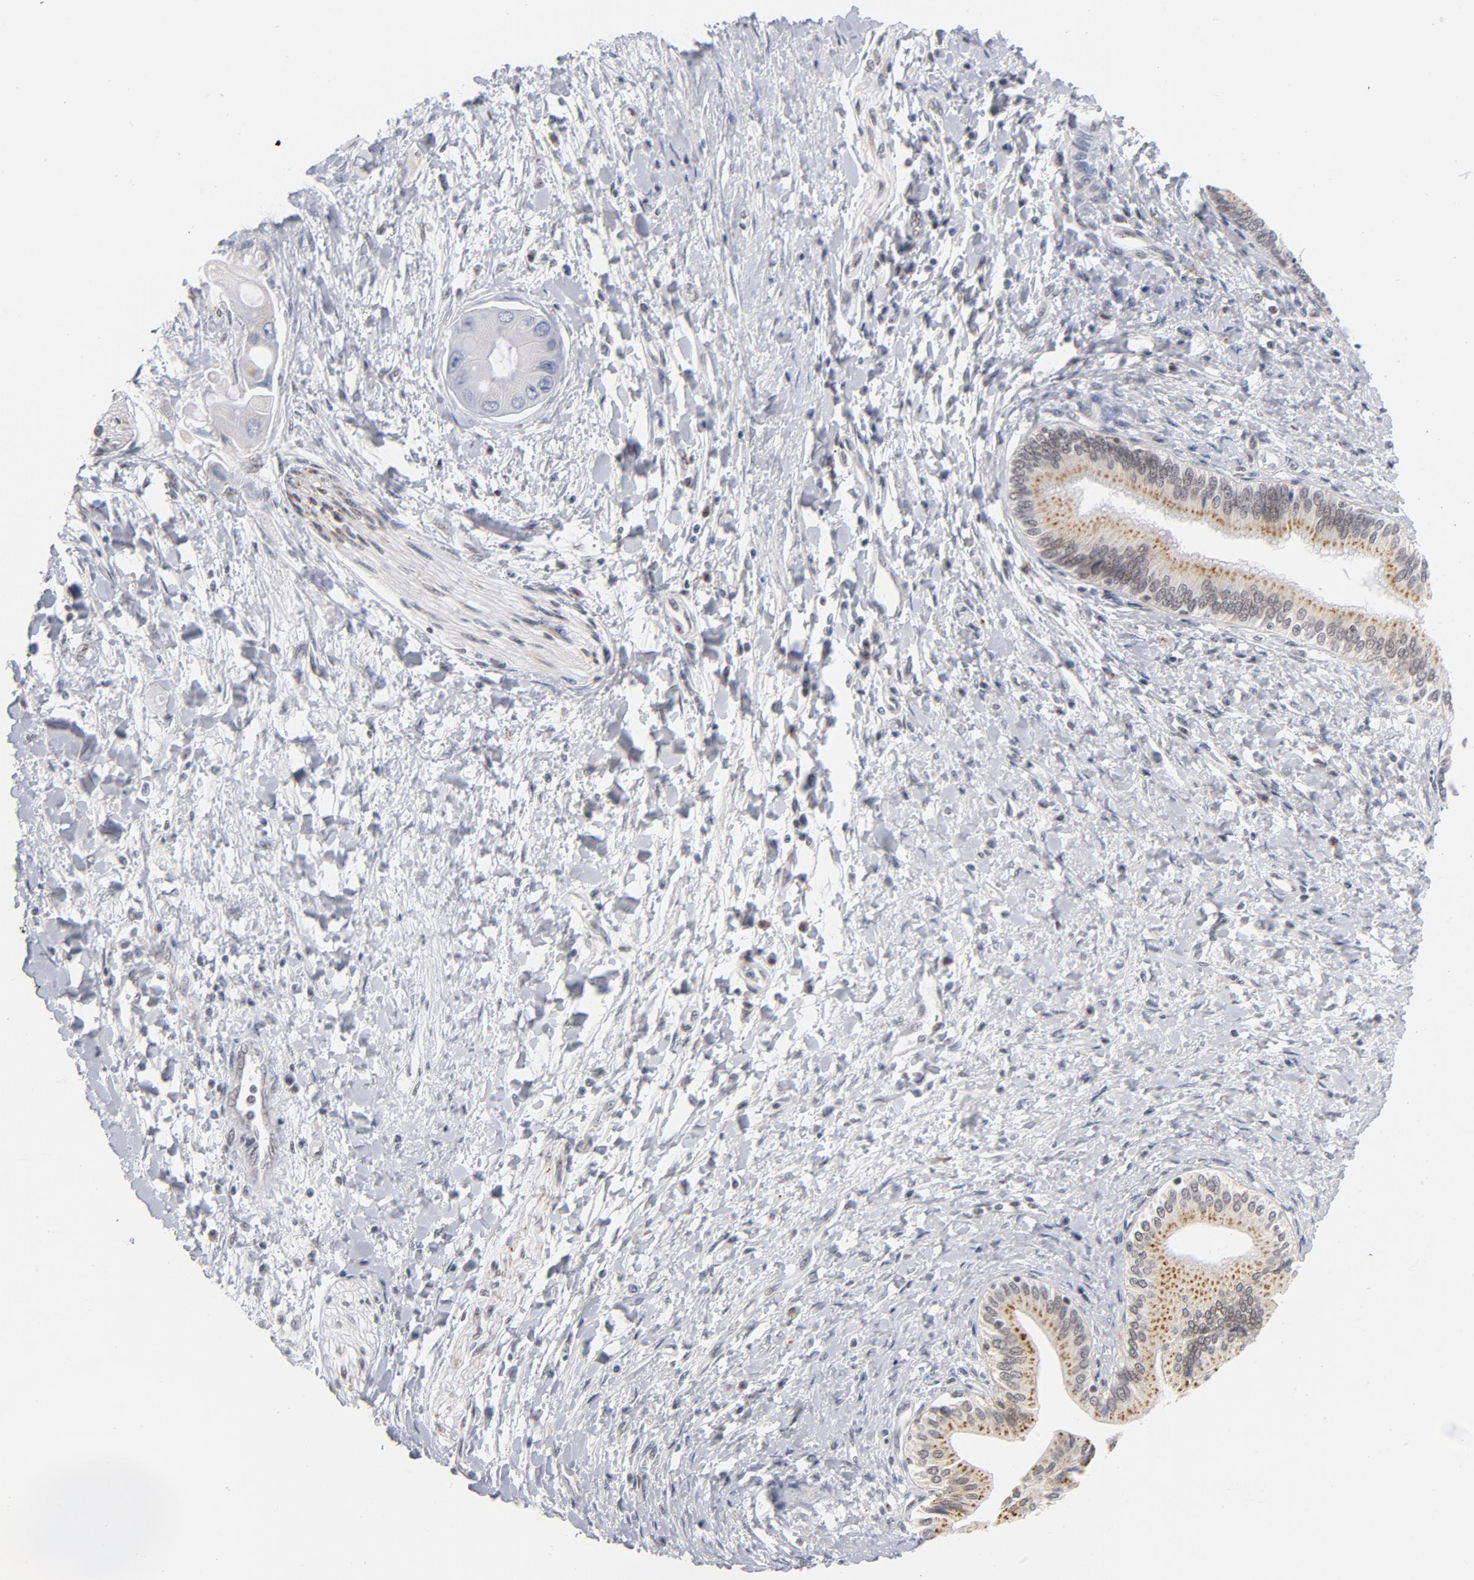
{"staining": {"intensity": "negative", "quantity": "none", "location": "none"}, "tissue": "adipose tissue", "cell_type": "Adipocytes", "image_type": "normal", "snomed": [{"axis": "morphology", "description": "Normal tissue, NOS"}, {"axis": "morphology", "description": "Cholangiocarcinoma"}, {"axis": "topography", "description": "Liver"}, {"axis": "topography", "description": "Peripheral nerve tissue"}], "caption": "Immunohistochemistry photomicrograph of normal adipose tissue stained for a protein (brown), which reveals no positivity in adipocytes.", "gene": "BAP1", "patient": {"sex": "male", "age": 50}}